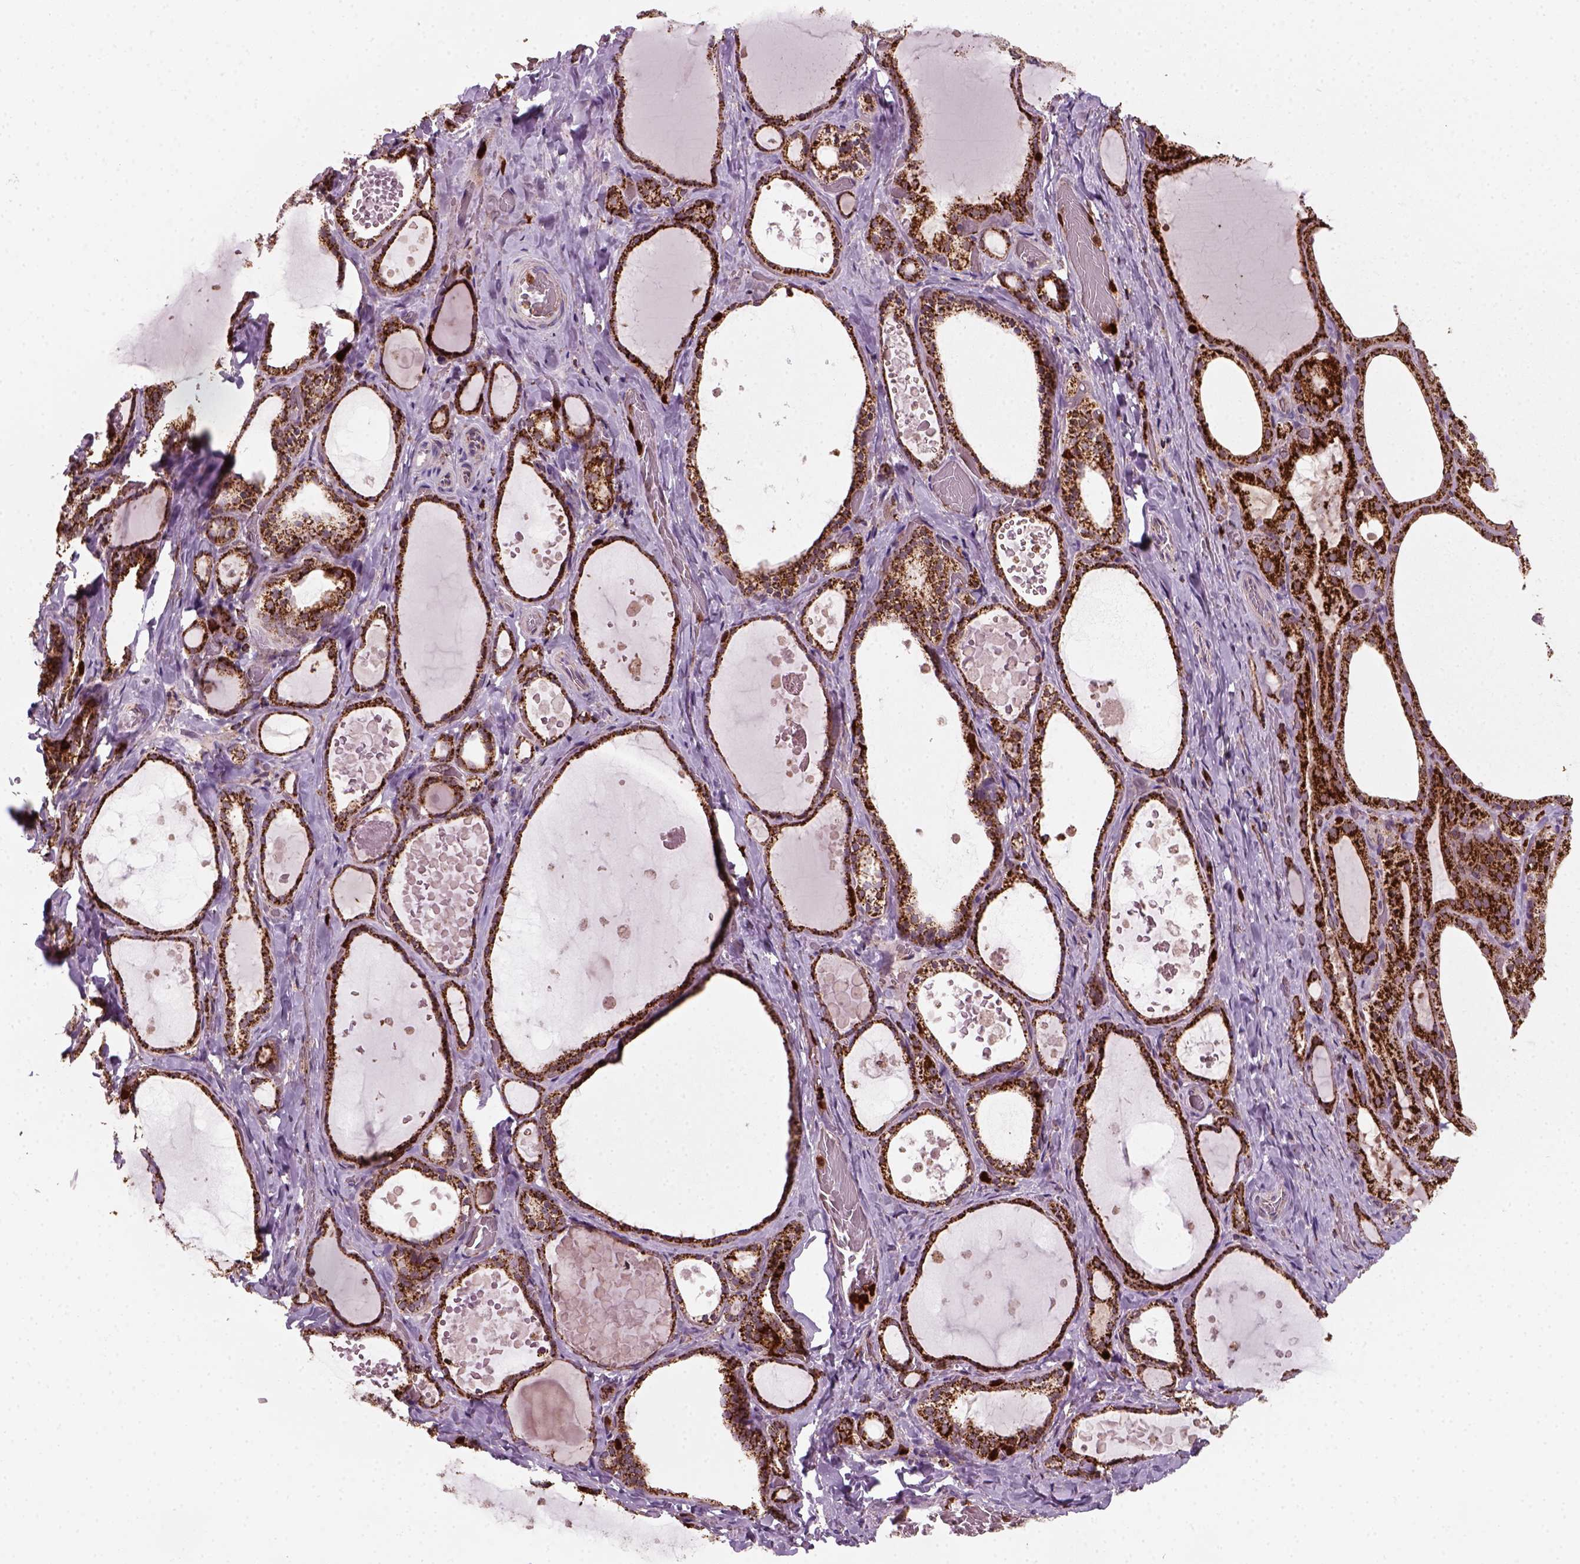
{"staining": {"intensity": "strong", "quantity": ">75%", "location": "cytoplasmic/membranous"}, "tissue": "thyroid gland", "cell_type": "Glandular cells", "image_type": "normal", "snomed": [{"axis": "morphology", "description": "Normal tissue, NOS"}, {"axis": "topography", "description": "Thyroid gland"}], "caption": "A brown stain labels strong cytoplasmic/membranous expression of a protein in glandular cells of benign human thyroid gland. (IHC, brightfield microscopy, high magnification).", "gene": "NUDT16L1", "patient": {"sex": "female", "age": 56}}